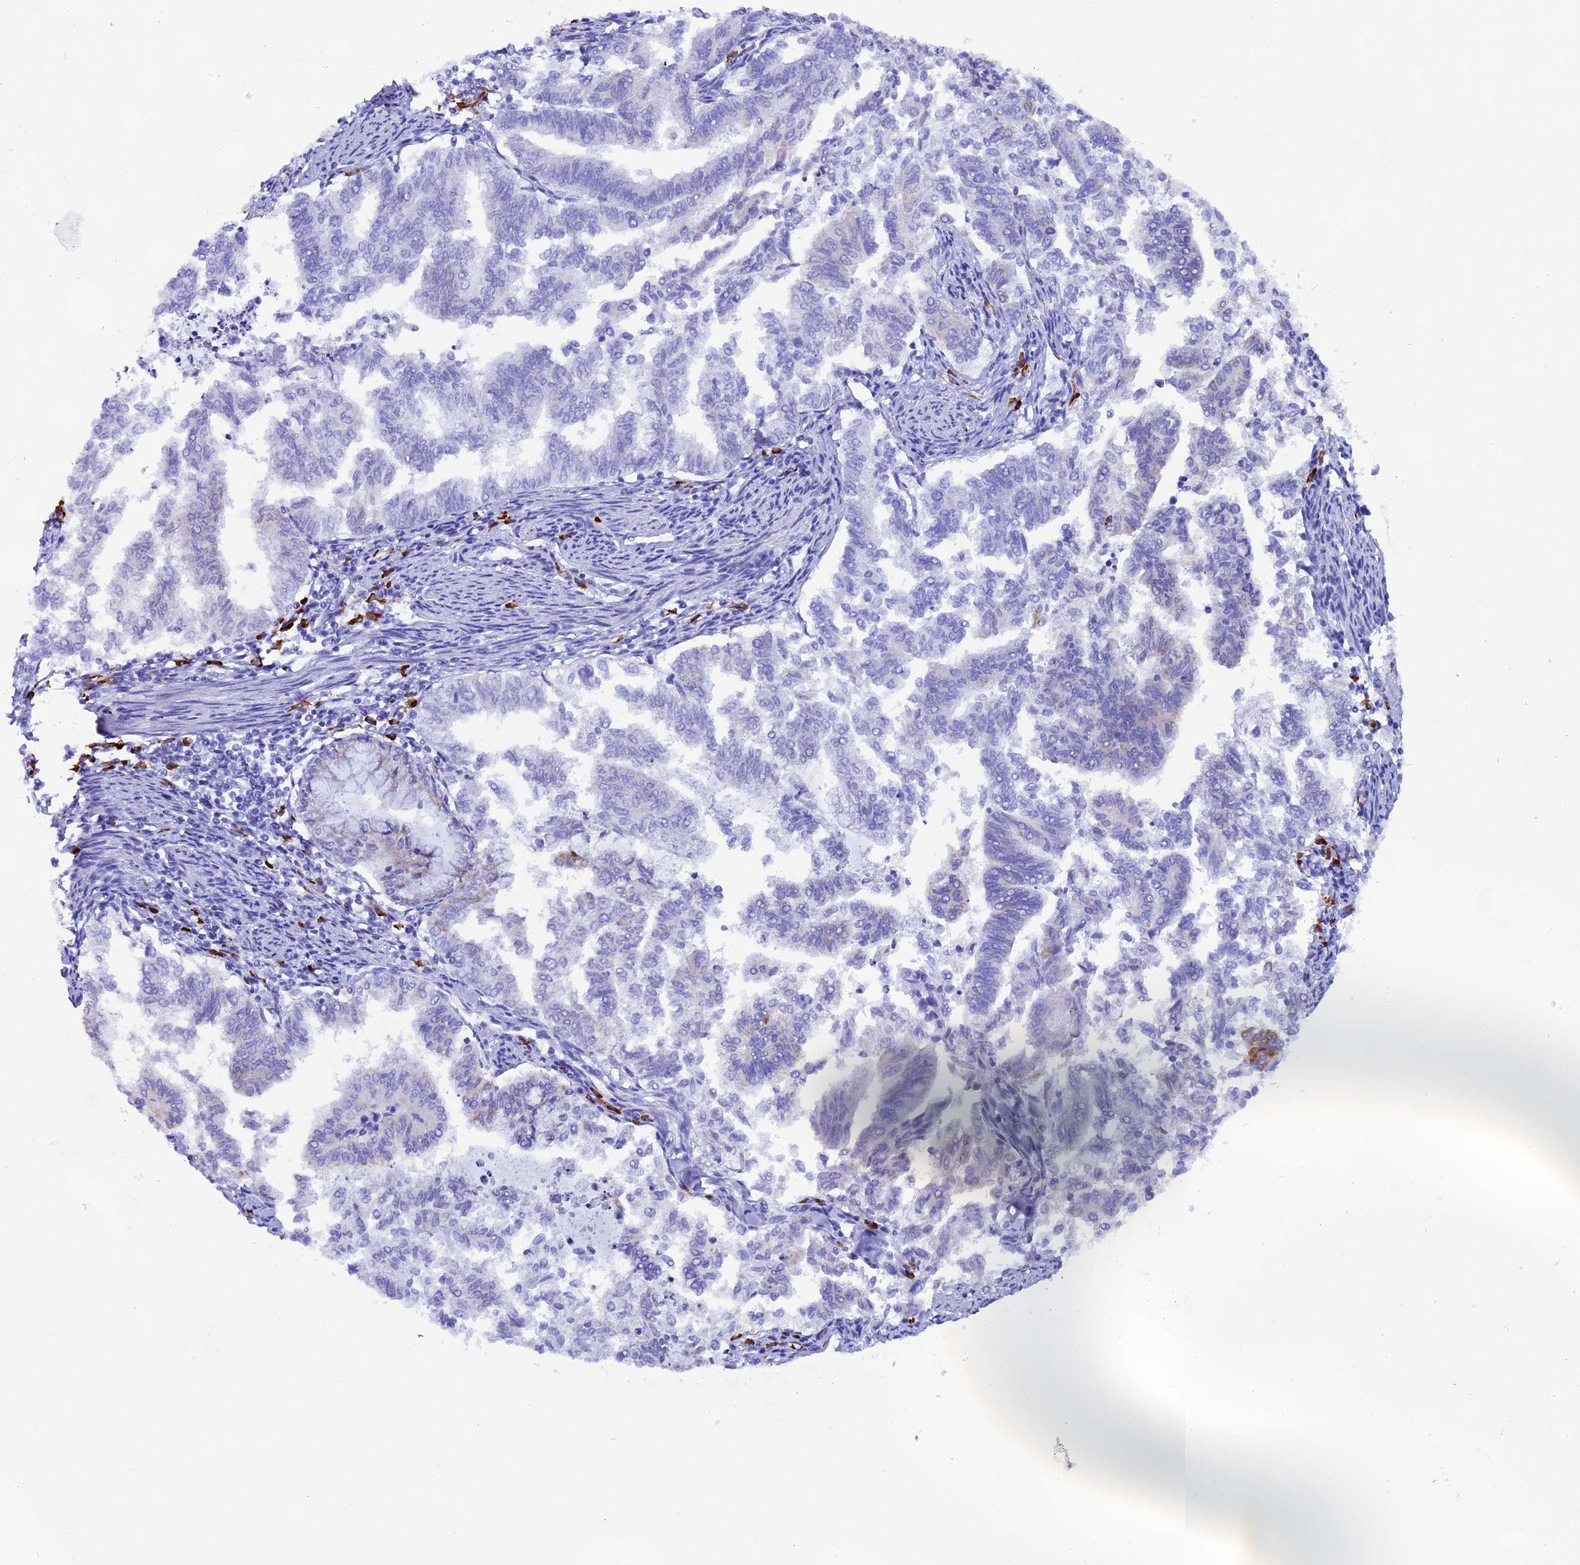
{"staining": {"intensity": "negative", "quantity": "none", "location": "none"}, "tissue": "endometrial cancer", "cell_type": "Tumor cells", "image_type": "cancer", "snomed": [{"axis": "morphology", "description": "Adenocarcinoma, NOS"}, {"axis": "topography", "description": "Endometrium"}], "caption": "A photomicrograph of endometrial cancer (adenocarcinoma) stained for a protein reveals no brown staining in tumor cells.", "gene": "FKBP11", "patient": {"sex": "female", "age": 79}}